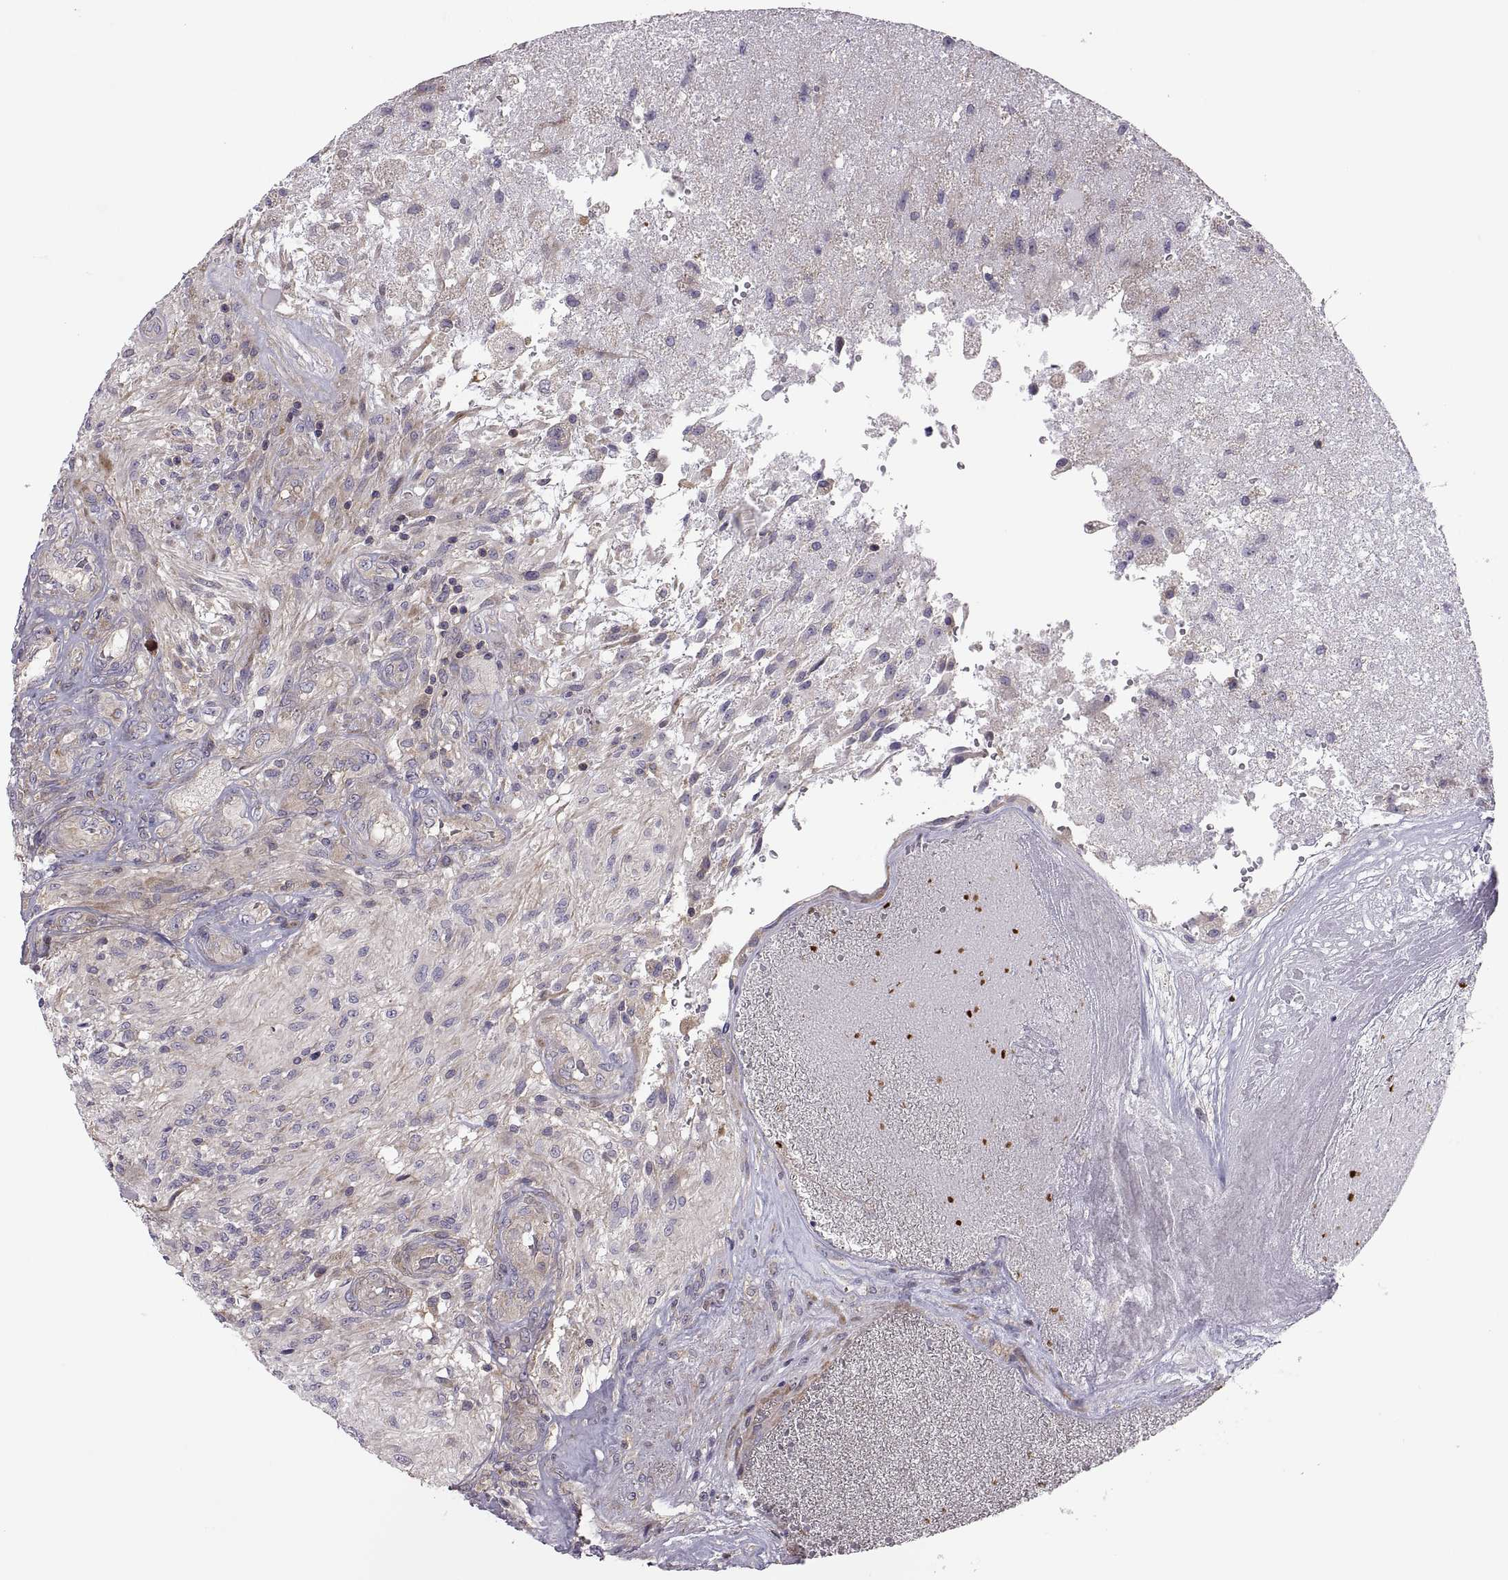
{"staining": {"intensity": "negative", "quantity": "none", "location": "none"}, "tissue": "glioma", "cell_type": "Tumor cells", "image_type": "cancer", "snomed": [{"axis": "morphology", "description": "Glioma, malignant, High grade"}, {"axis": "topography", "description": "Brain"}], "caption": "Immunohistochemistry (IHC) of malignant glioma (high-grade) shows no expression in tumor cells.", "gene": "SPATA32", "patient": {"sex": "male", "age": 56}}